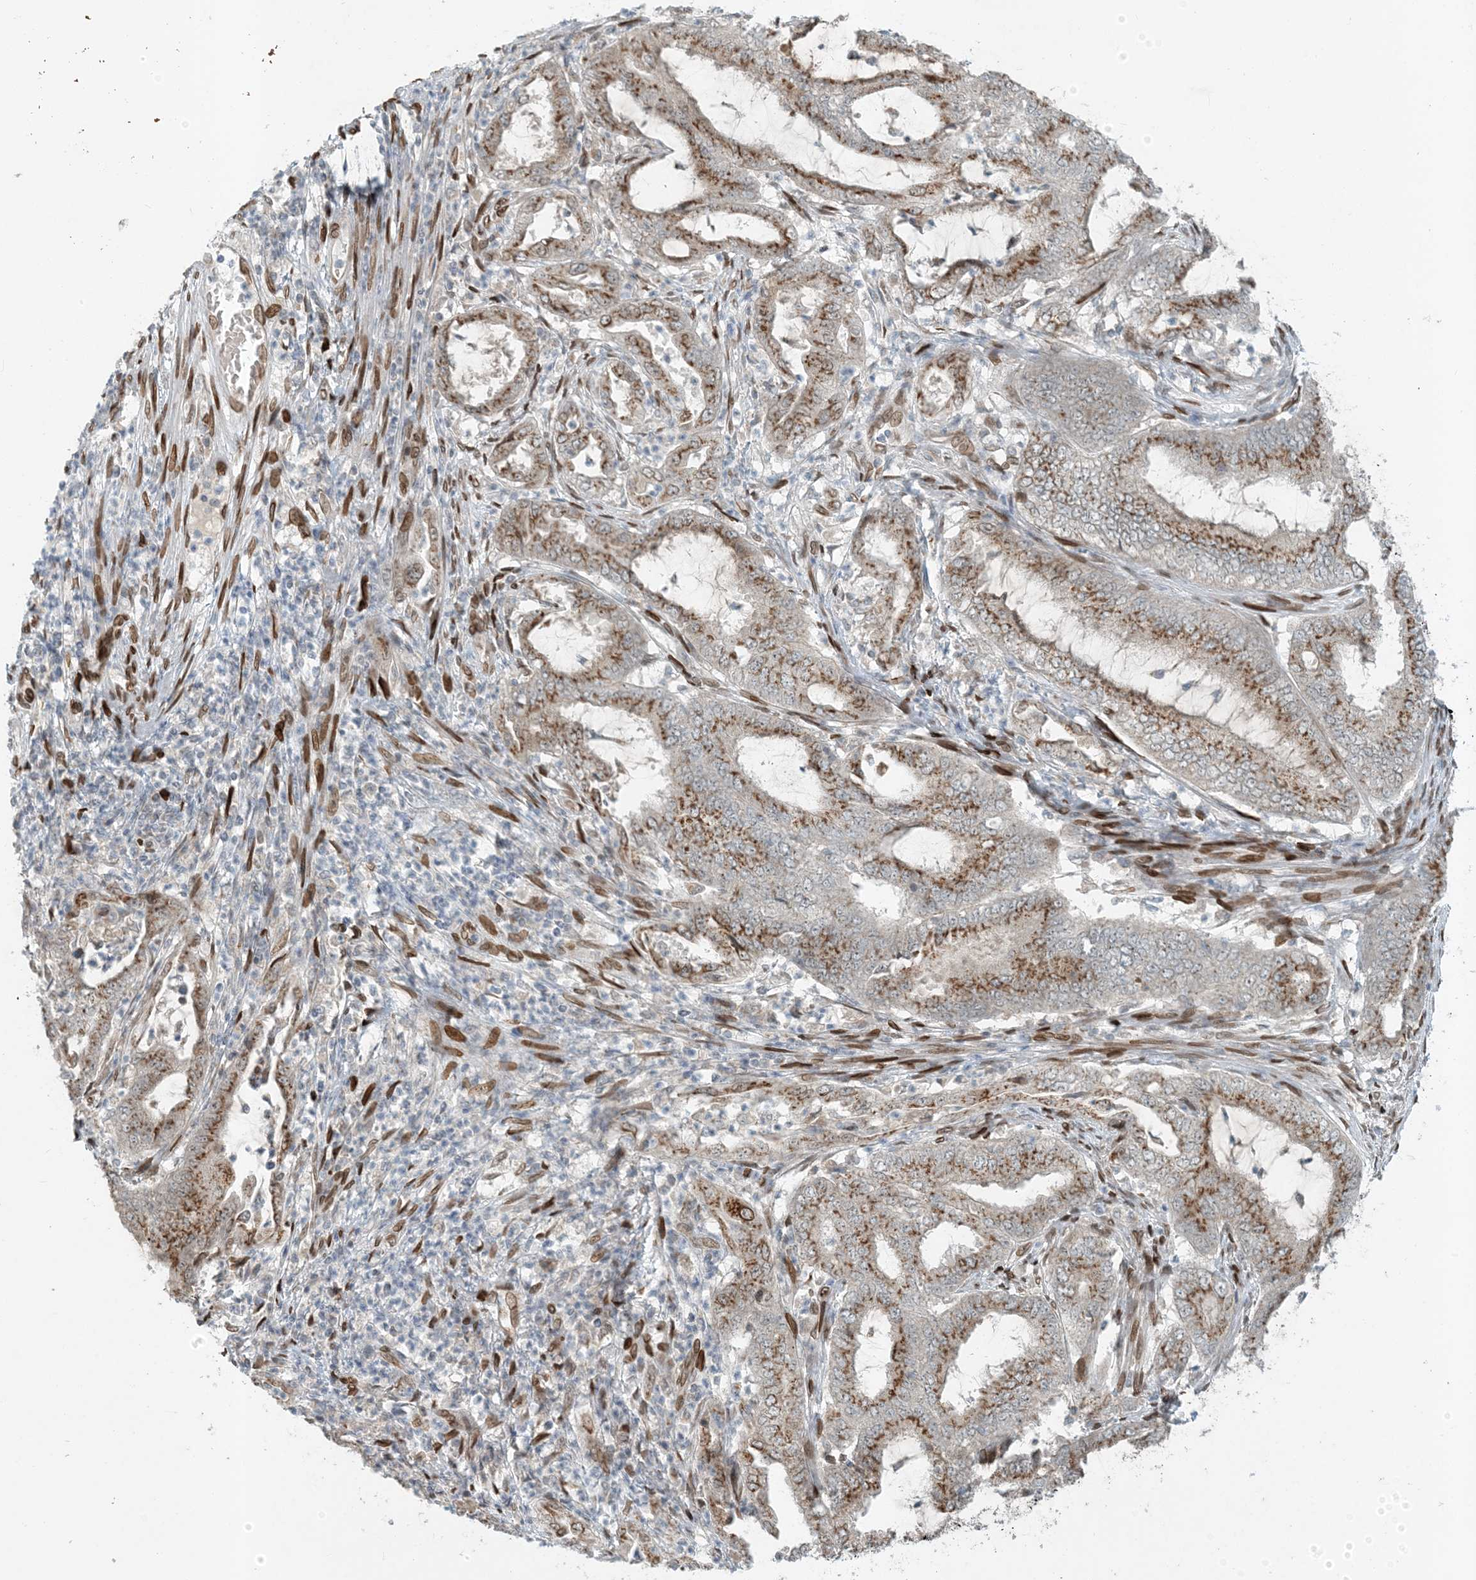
{"staining": {"intensity": "moderate", "quantity": ">75%", "location": "cytoplasmic/membranous"}, "tissue": "endometrial cancer", "cell_type": "Tumor cells", "image_type": "cancer", "snomed": [{"axis": "morphology", "description": "Adenocarcinoma, NOS"}, {"axis": "topography", "description": "Endometrium"}], "caption": "The immunohistochemical stain shows moderate cytoplasmic/membranous expression in tumor cells of adenocarcinoma (endometrial) tissue.", "gene": "SLC35A2", "patient": {"sex": "female", "age": 51}}